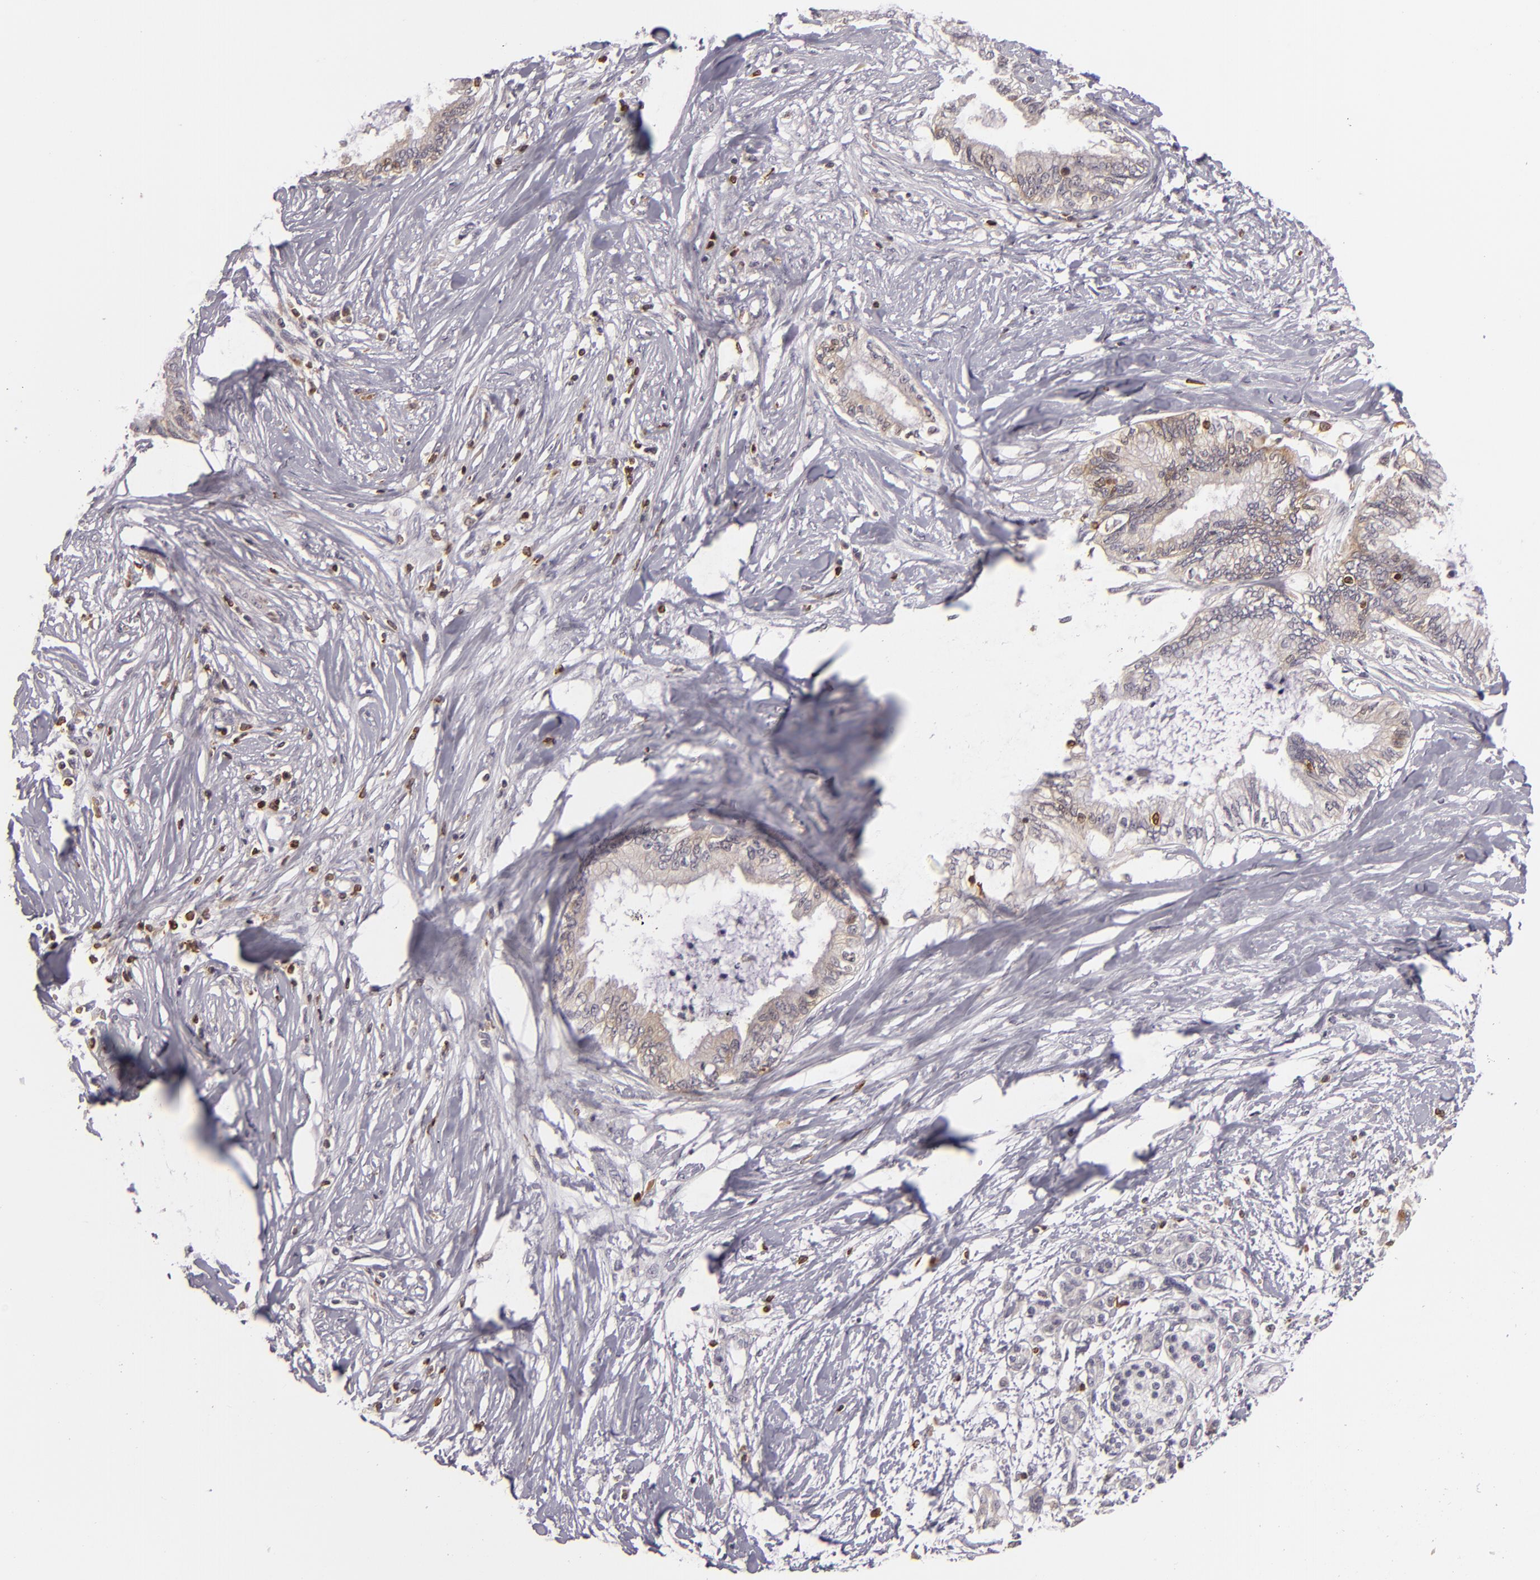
{"staining": {"intensity": "weak", "quantity": "25%-75%", "location": "cytoplasmic/membranous"}, "tissue": "pancreatic cancer", "cell_type": "Tumor cells", "image_type": "cancer", "snomed": [{"axis": "morphology", "description": "Adenocarcinoma, NOS"}, {"axis": "topography", "description": "Pancreas"}], "caption": "Adenocarcinoma (pancreatic) stained with a brown dye exhibits weak cytoplasmic/membranous positive positivity in about 25%-75% of tumor cells.", "gene": "APOBEC3G", "patient": {"sex": "female", "age": 64}}